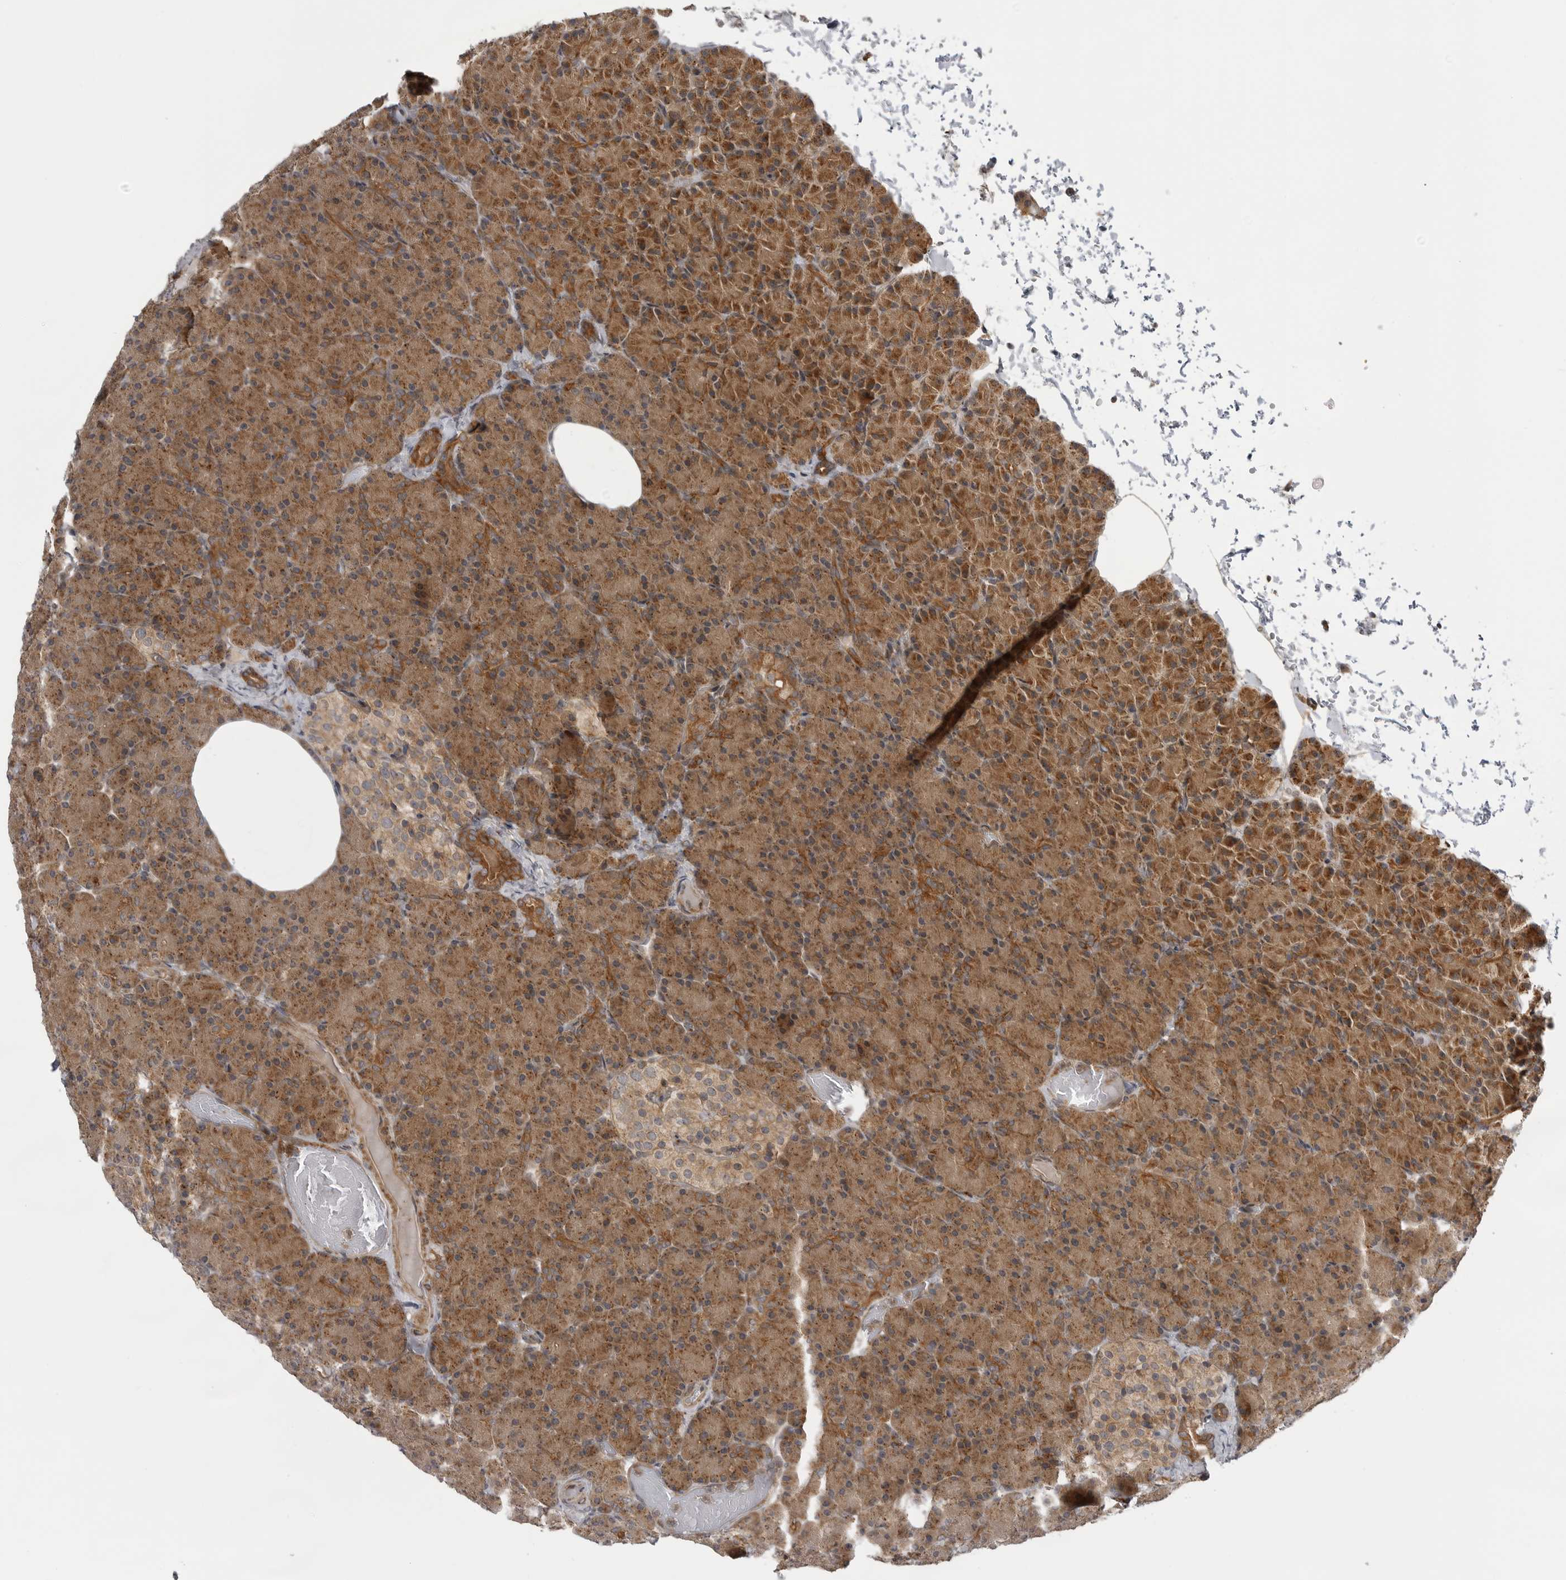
{"staining": {"intensity": "moderate", "quantity": ">75%", "location": "cytoplasmic/membranous"}, "tissue": "pancreas", "cell_type": "Exocrine glandular cells", "image_type": "normal", "snomed": [{"axis": "morphology", "description": "Normal tissue, NOS"}, {"axis": "topography", "description": "Pancreas"}], "caption": "Exocrine glandular cells show medium levels of moderate cytoplasmic/membranous positivity in about >75% of cells in unremarkable pancreas. Nuclei are stained in blue.", "gene": "LRRC45", "patient": {"sex": "female", "age": 43}}